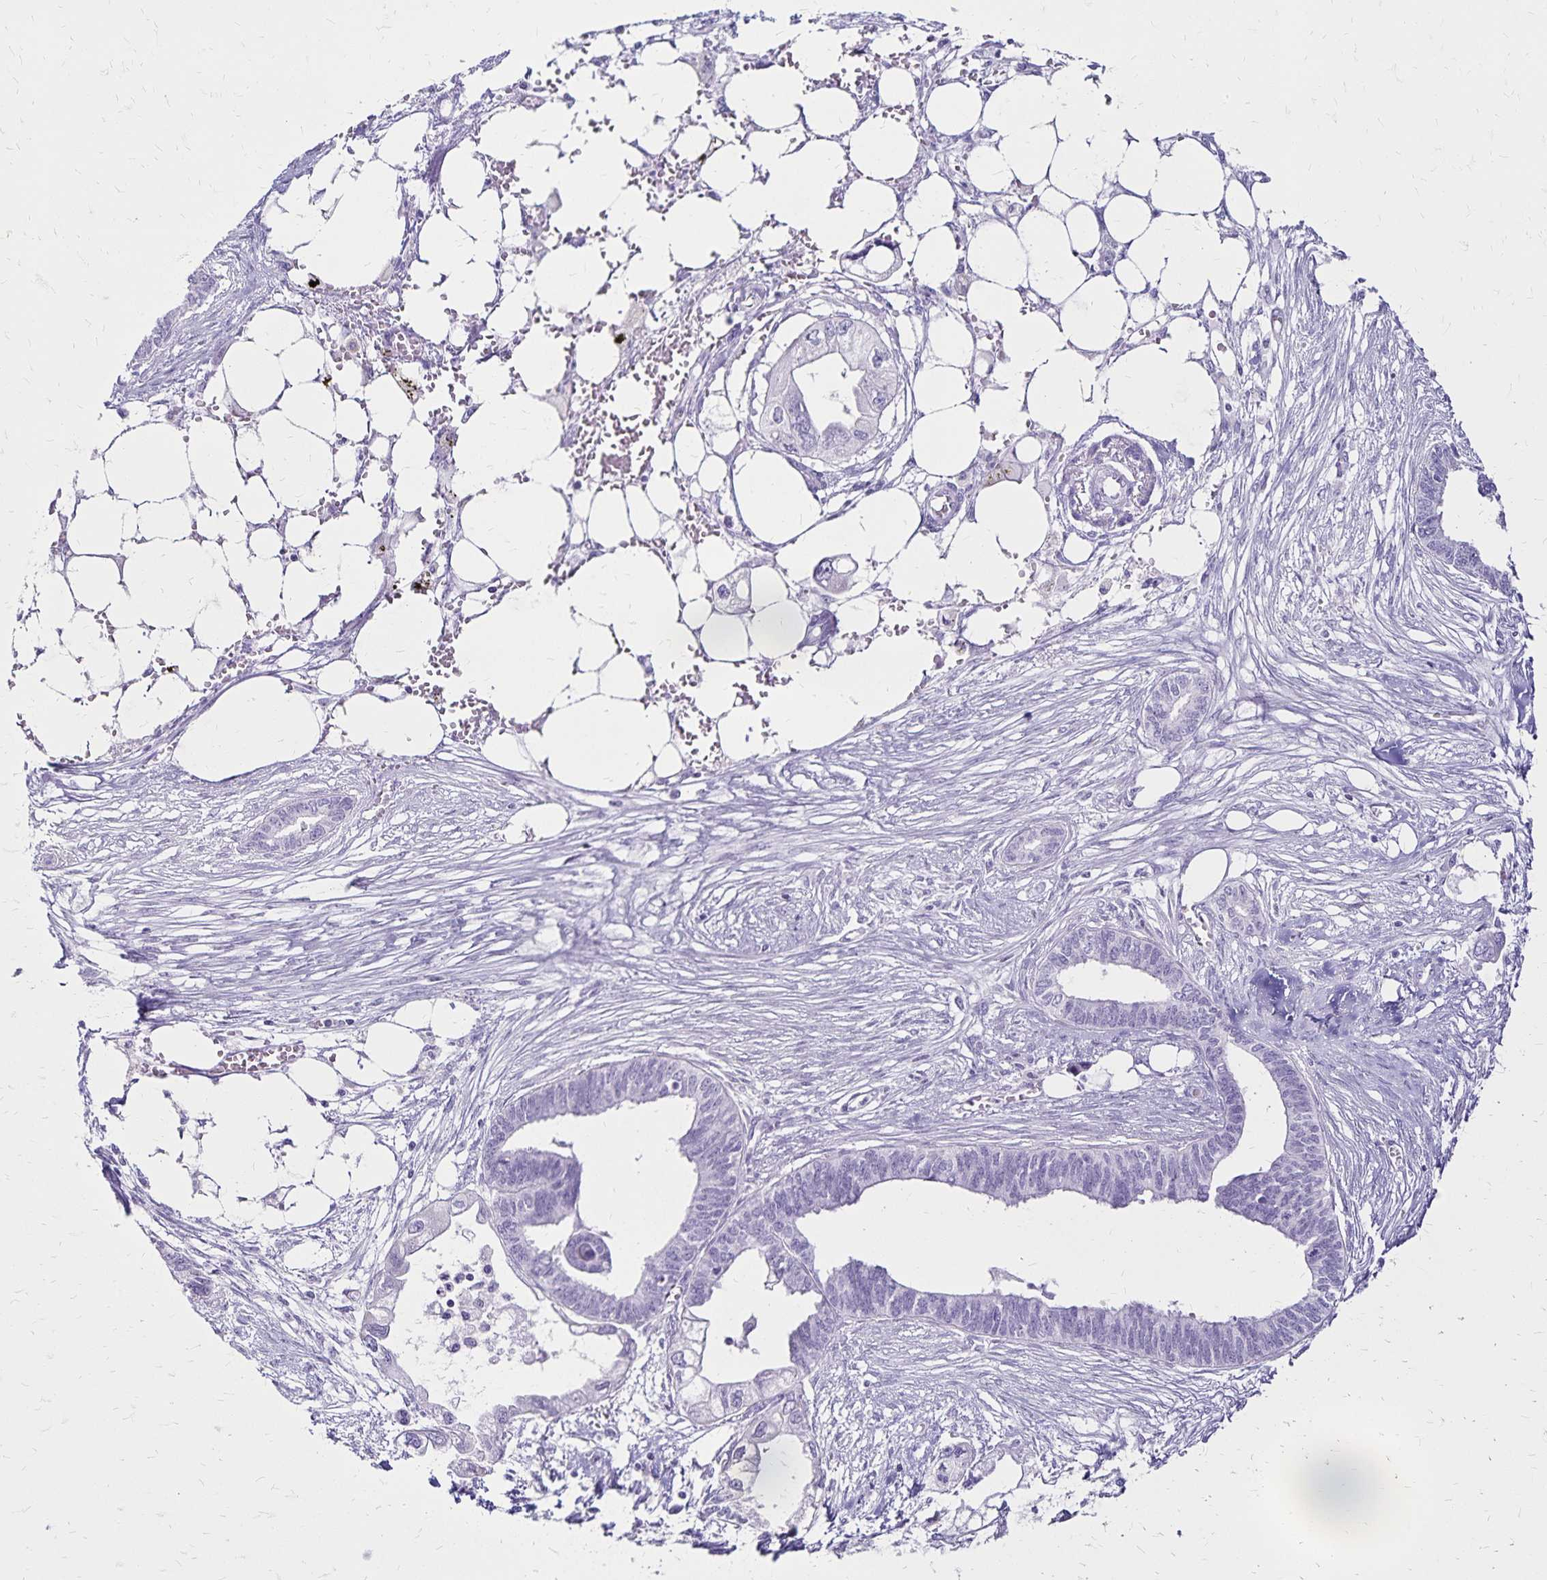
{"staining": {"intensity": "negative", "quantity": "none", "location": "none"}, "tissue": "endometrial cancer", "cell_type": "Tumor cells", "image_type": "cancer", "snomed": [{"axis": "morphology", "description": "Adenocarcinoma, NOS"}, {"axis": "morphology", "description": "Adenocarcinoma, metastatic, NOS"}, {"axis": "topography", "description": "Adipose tissue"}, {"axis": "topography", "description": "Endometrium"}], "caption": "Protein analysis of endometrial cancer shows no significant positivity in tumor cells.", "gene": "LIN28B", "patient": {"sex": "female", "age": 67}}